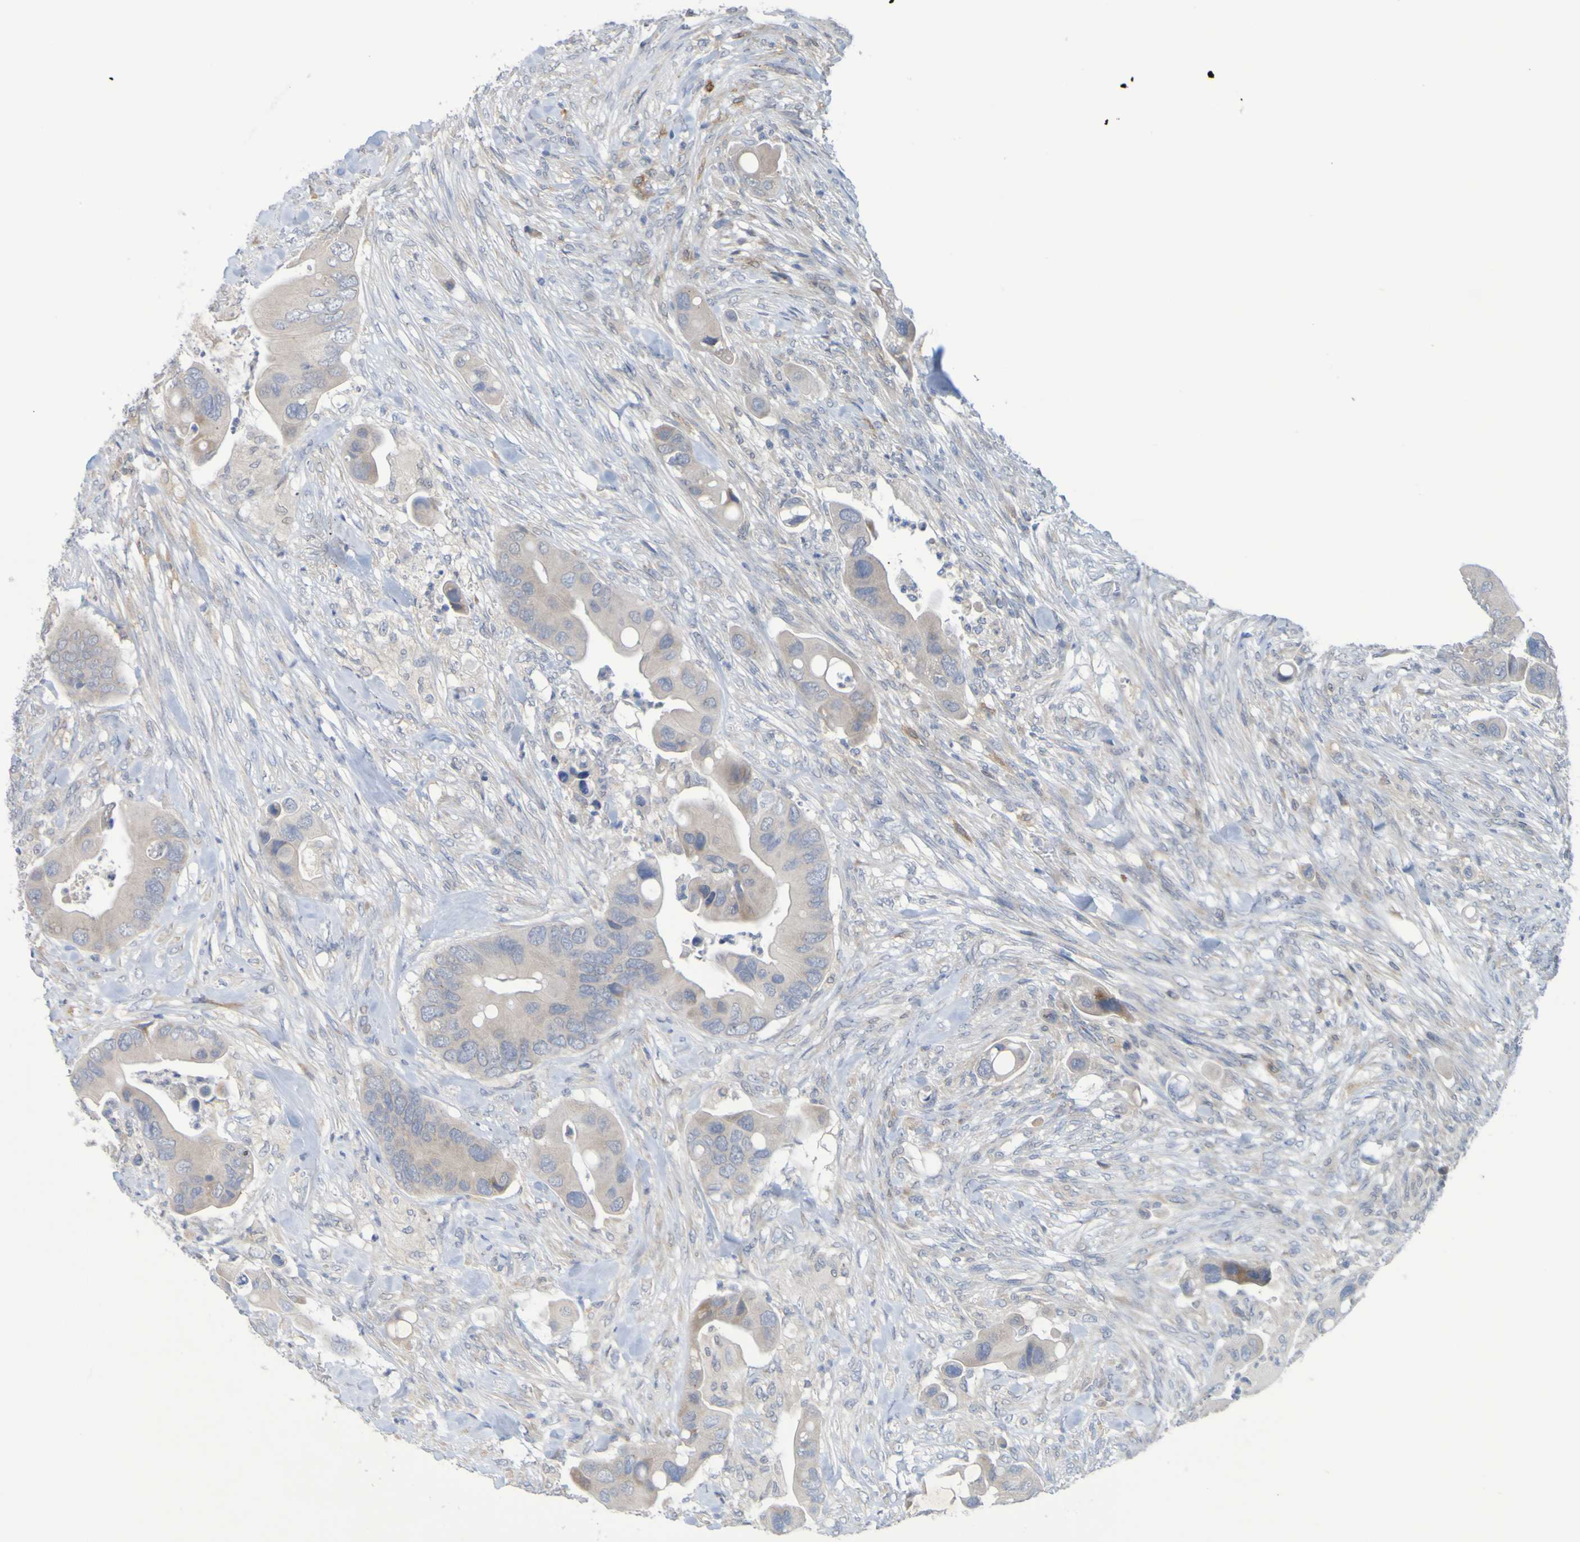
{"staining": {"intensity": "weak", "quantity": "<25%", "location": "cytoplasmic/membranous"}, "tissue": "colorectal cancer", "cell_type": "Tumor cells", "image_type": "cancer", "snomed": [{"axis": "morphology", "description": "Adenocarcinoma, NOS"}, {"axis": "topography", "description": "Rectum"}], "caption": "This is an IHC image of human colorectal cancer (adenocarcinoma). There is no expression in tumor cells.", "gene": "LILRB5", "patient": {"sex": "female", "age": 57}}